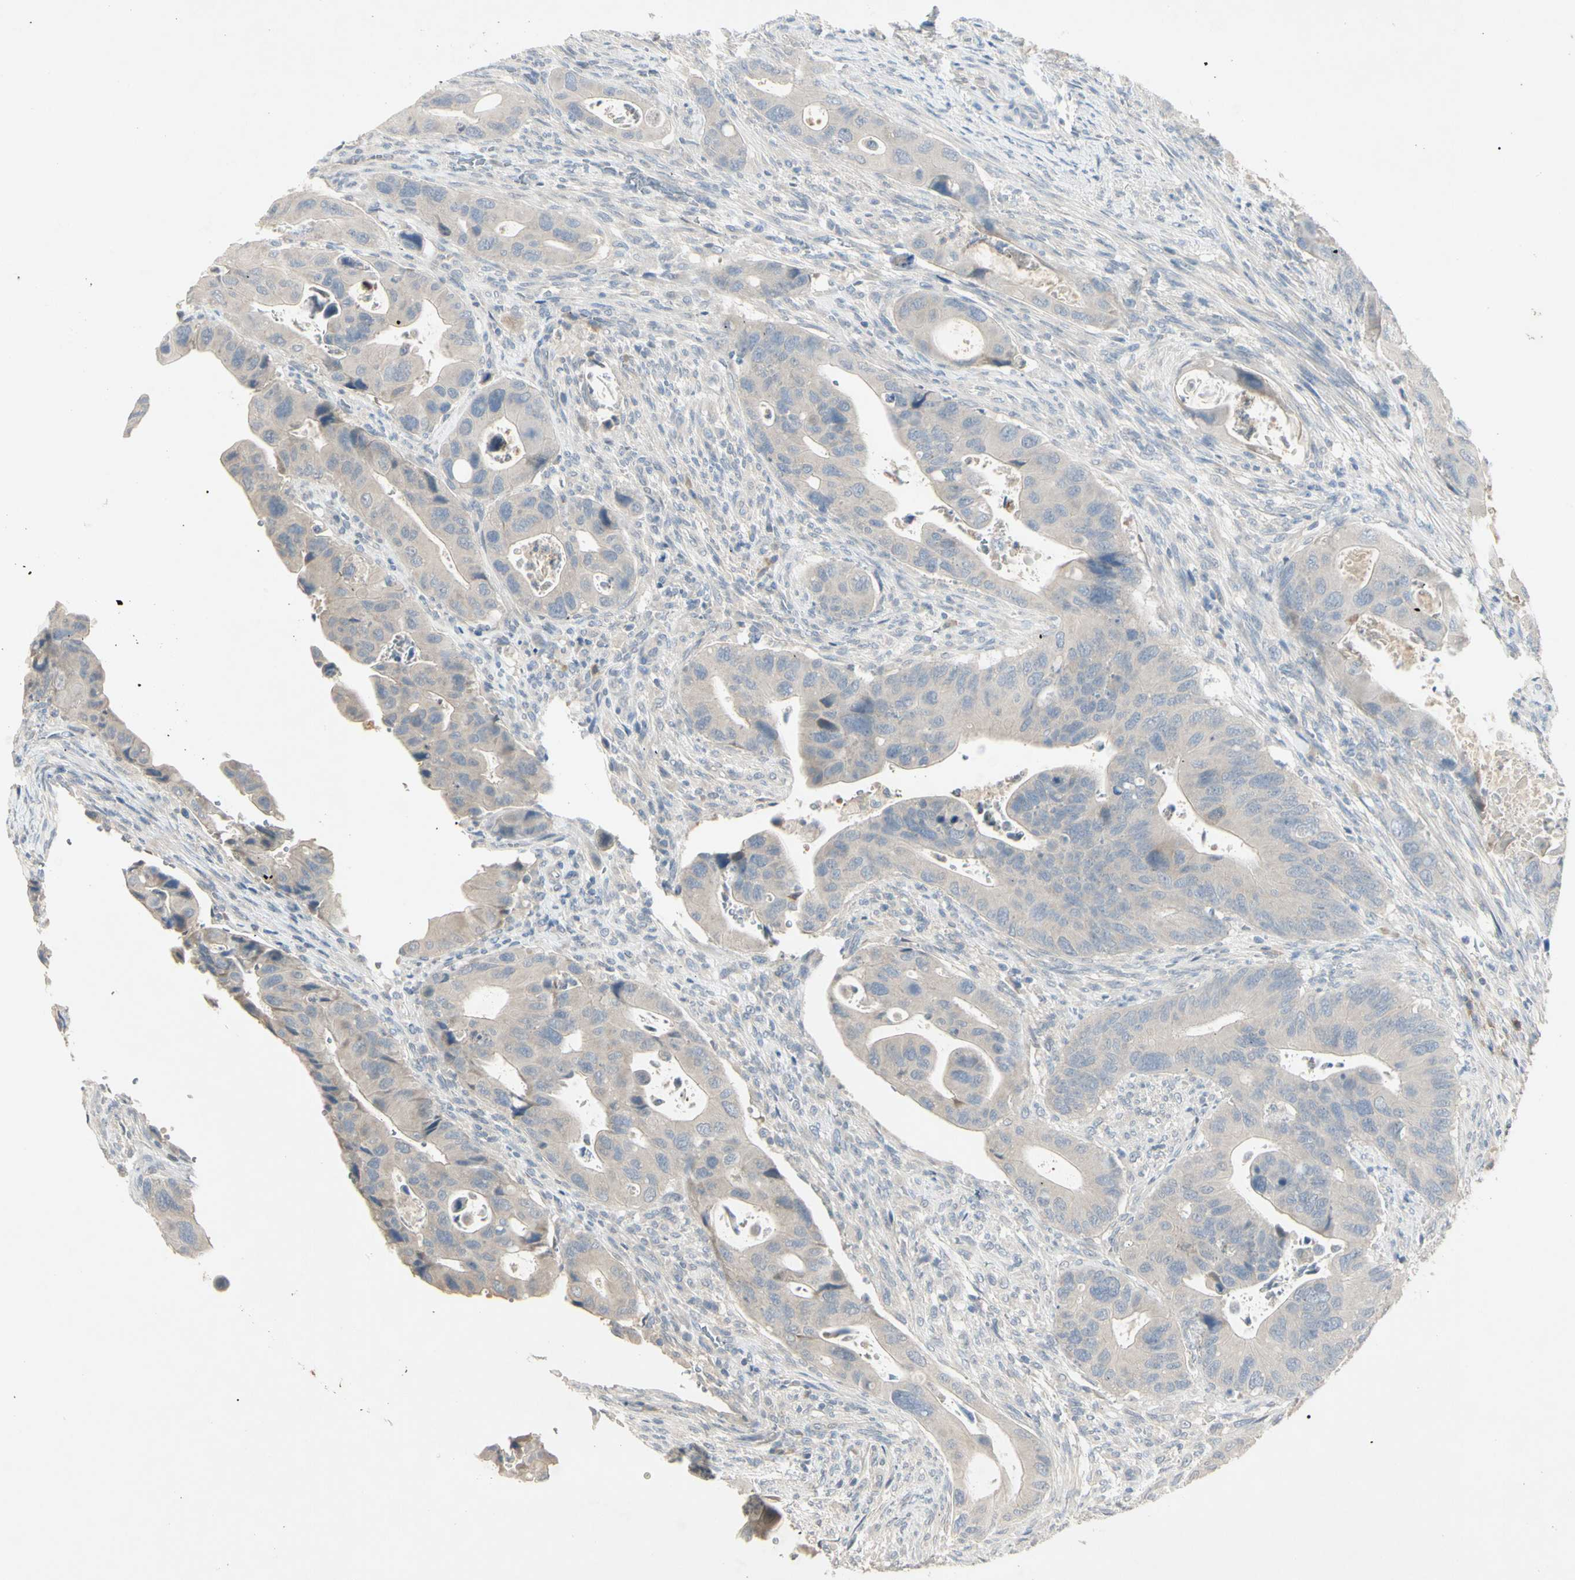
{"staining": {"intensity": "negative", "quantity": "none", "location": "none"}, "tissue": "colorectal cancer", "cell_type": "Tumor cells", "image_type": "cancer", "snomed": [{"axis": "morphology", "description": "Adenocarcinoma, NOS"}, {"axis": "topography", "description": "Rectum"}], "caption": "High magnification brightfield microscopy of adenocarcinoma (colorectal) stained with DAB (brown) and counterstained with hematoxylin (blue): tumor cells show no significant expression. (DAB IHC visualized using brightfield microscopy, high magnification).", "gene": "PRSS21", "patient": {"sex": "female", "age": 57}}